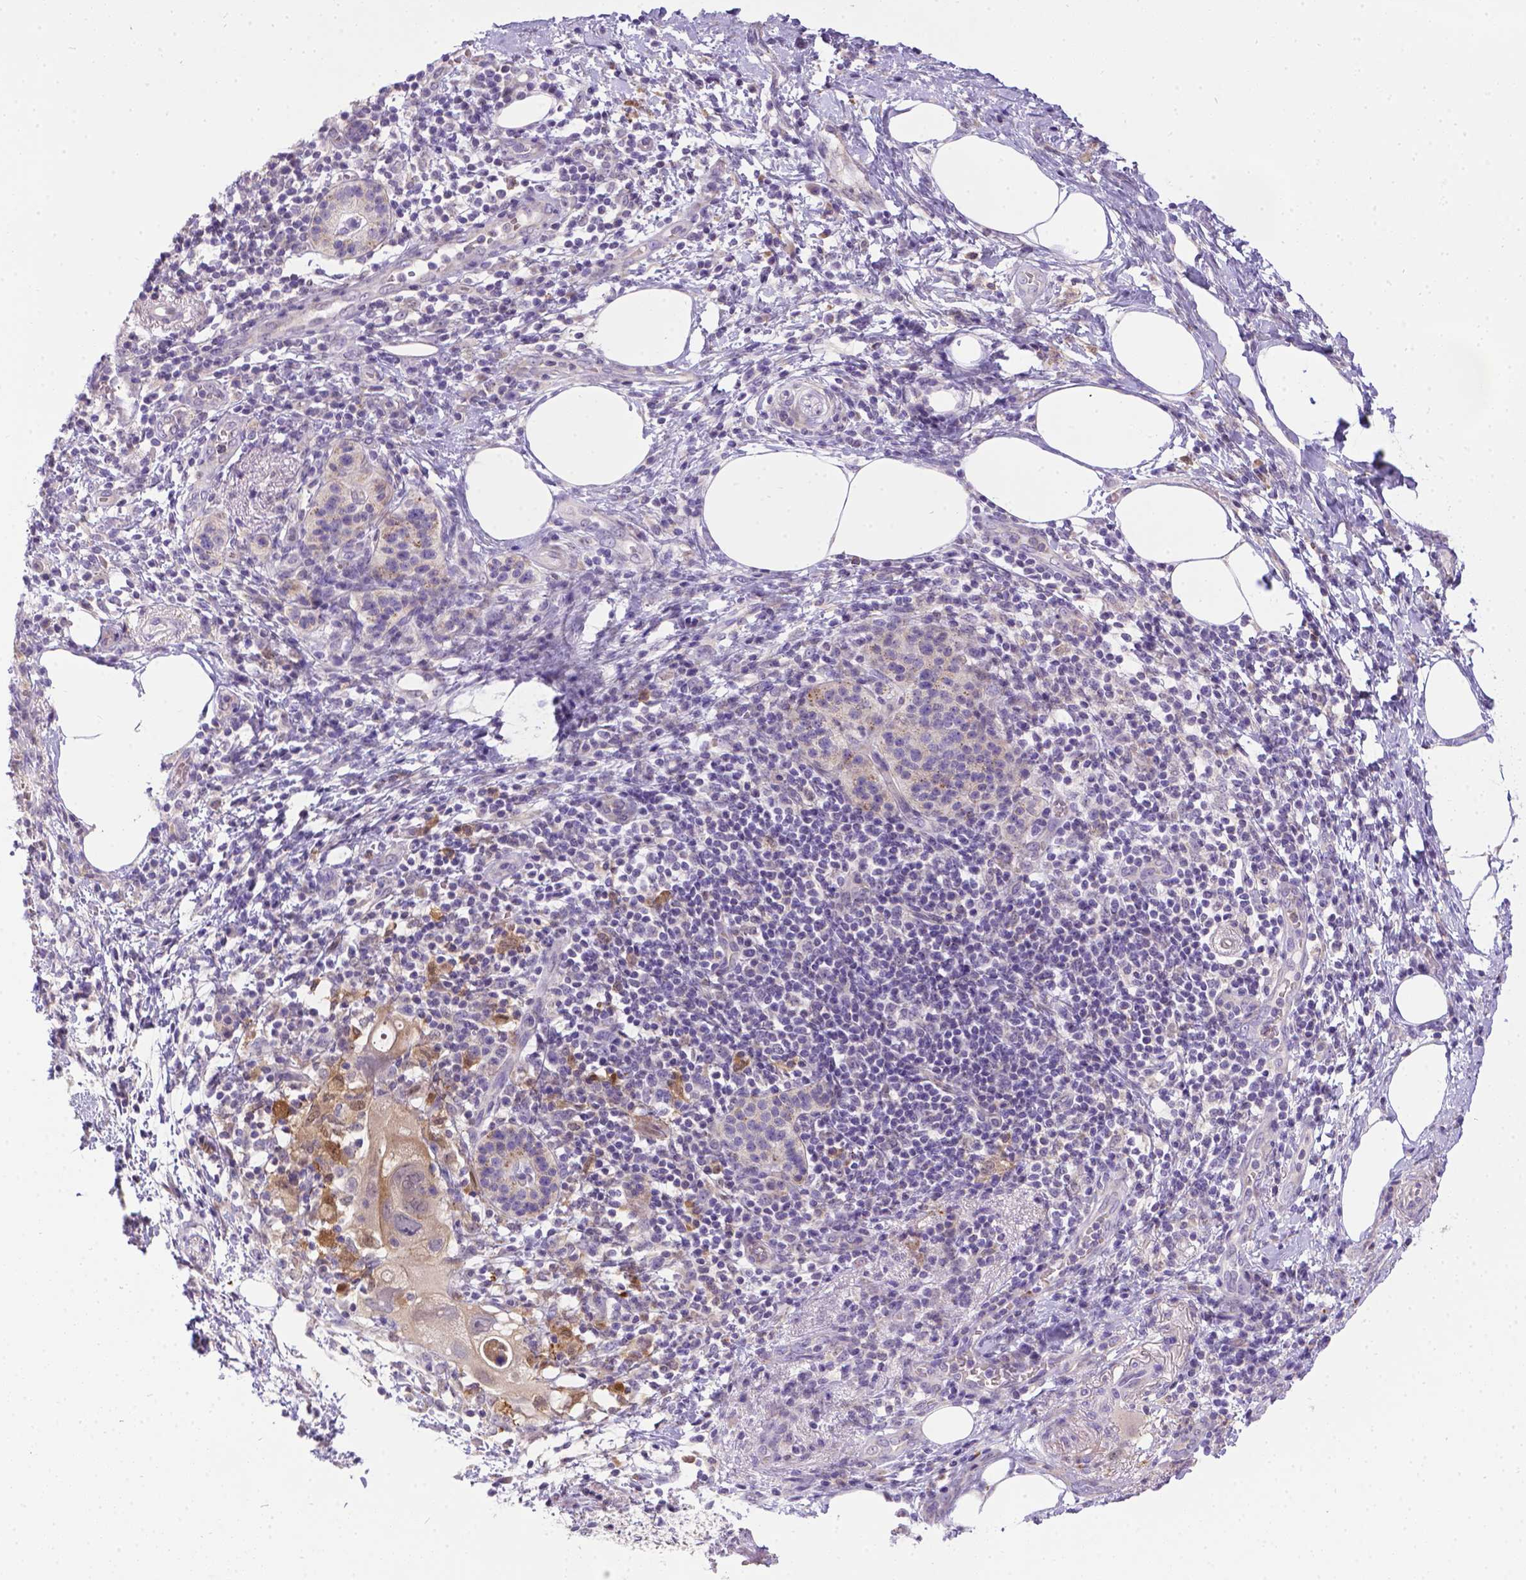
{"staining": {"intensity": "weak", "quantity": "<25%", "location": "cytoplasmic/membranous"}, "tissue": "pancreatic cancer", "cell_type": "Tumor cells", "image_type": "cancer", "snomed": [{"axis": "morphology", "description": "Adenocarcinoma, NOS"}, {"axis": "topography", "description": "Pancreas"}], "caption": "Tumor cells show no significant protein positivity in pancreatic cancer.", "gene": "TM4SF18", "patient": {"sex": "female", "age": 72}}